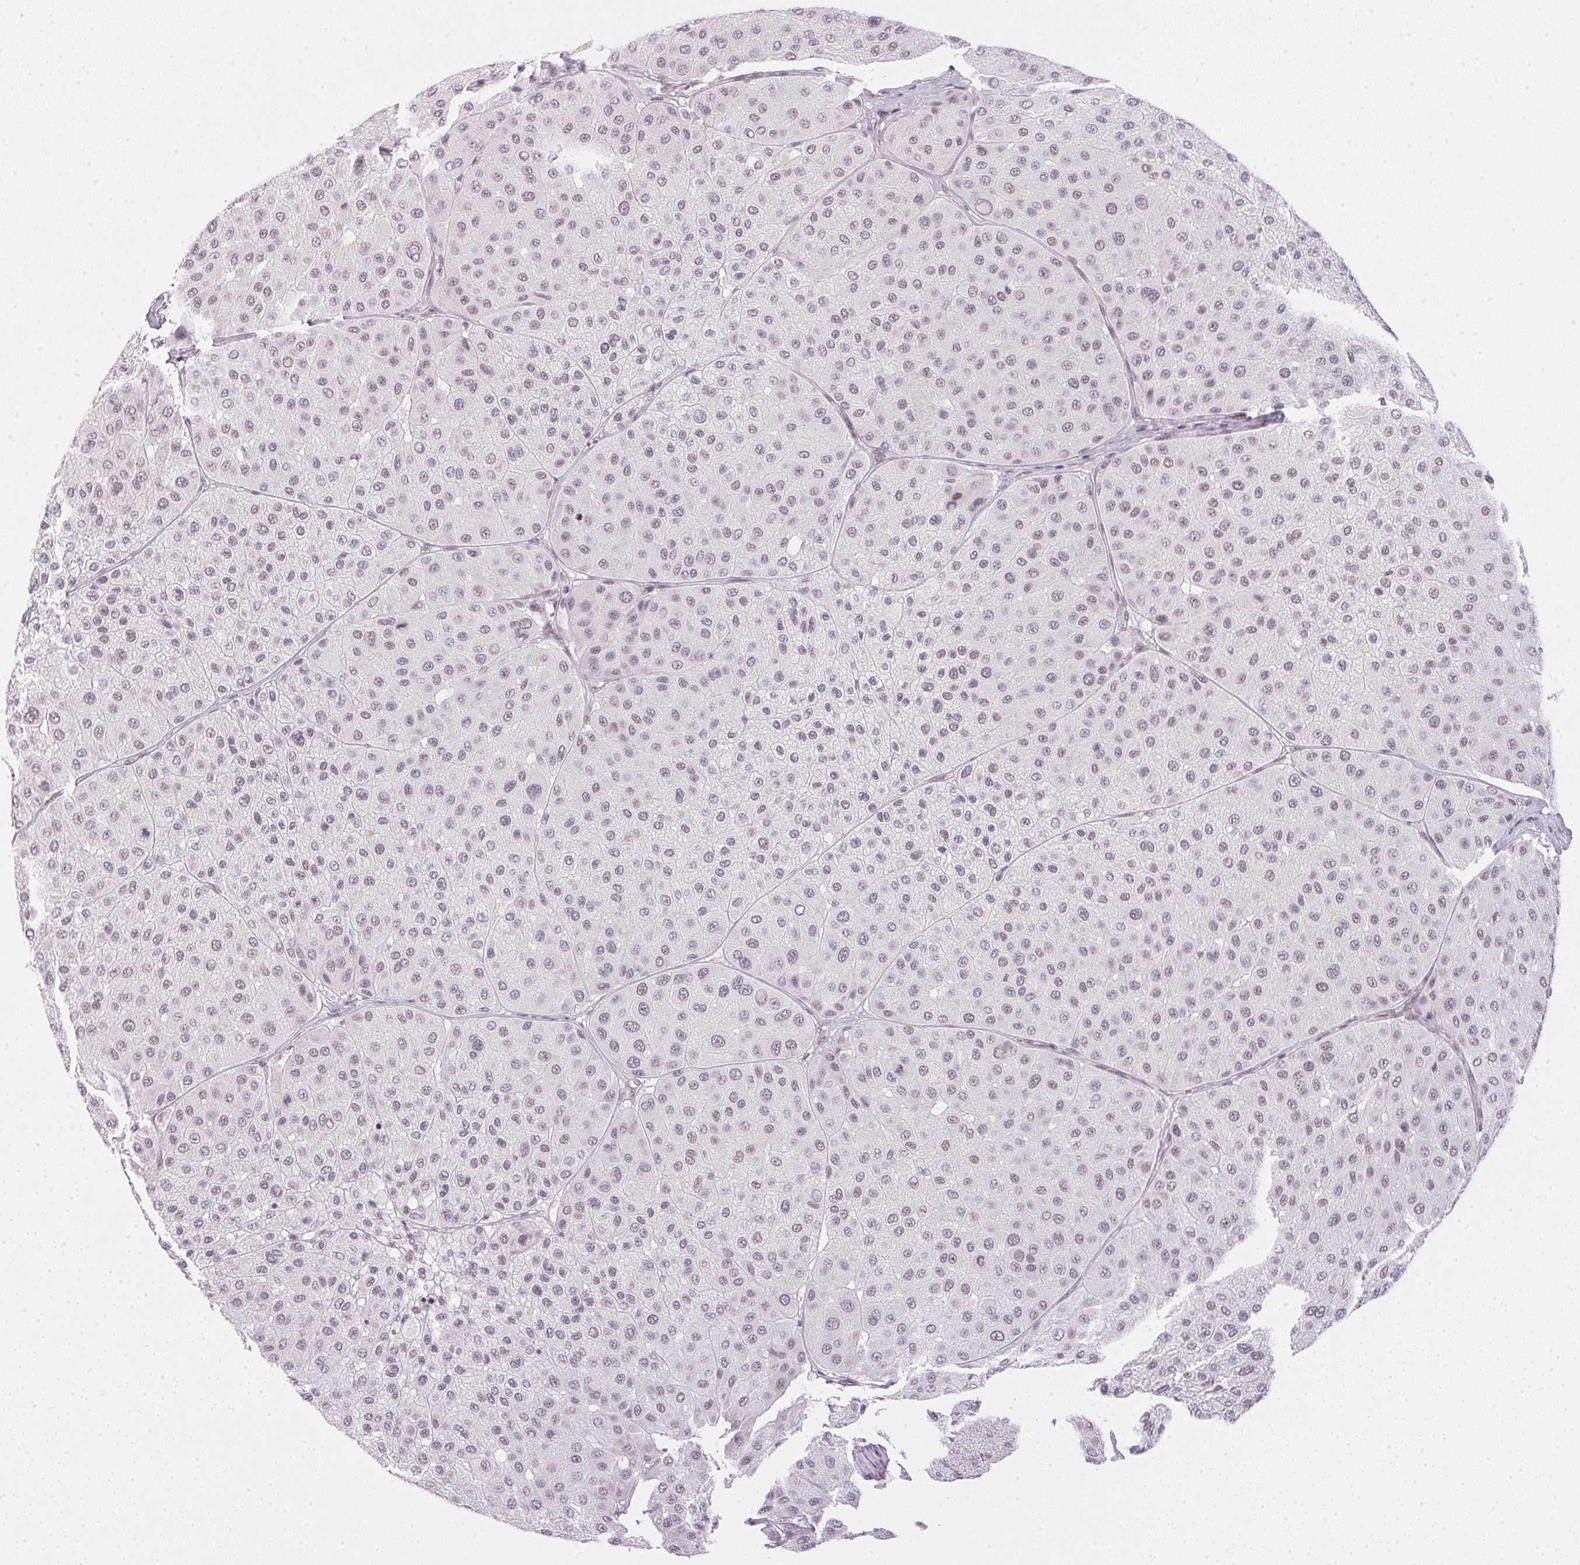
{"staining": {"intensity": "weak", "quantity": "25%-75%", "location": "nuclear"}, "tissue": "melanoma", "cell_type": "Tumor cells", "image_type": "cancer", "snomed": [{"axis": "morphology", "description": "Malignant melanoma, Metastatic site"}, {"axis": "topography", "description": "Smooth muscle"}], "caption": "The immunohistochemical stain highlights weak nuclear positivity in tumor cells of melanoma tissue. The protein of interest is shown in brown color, while the nuclei are stained blue.", "gene": "SRSF7", "patient": {"sex": "male", "age": 41}}